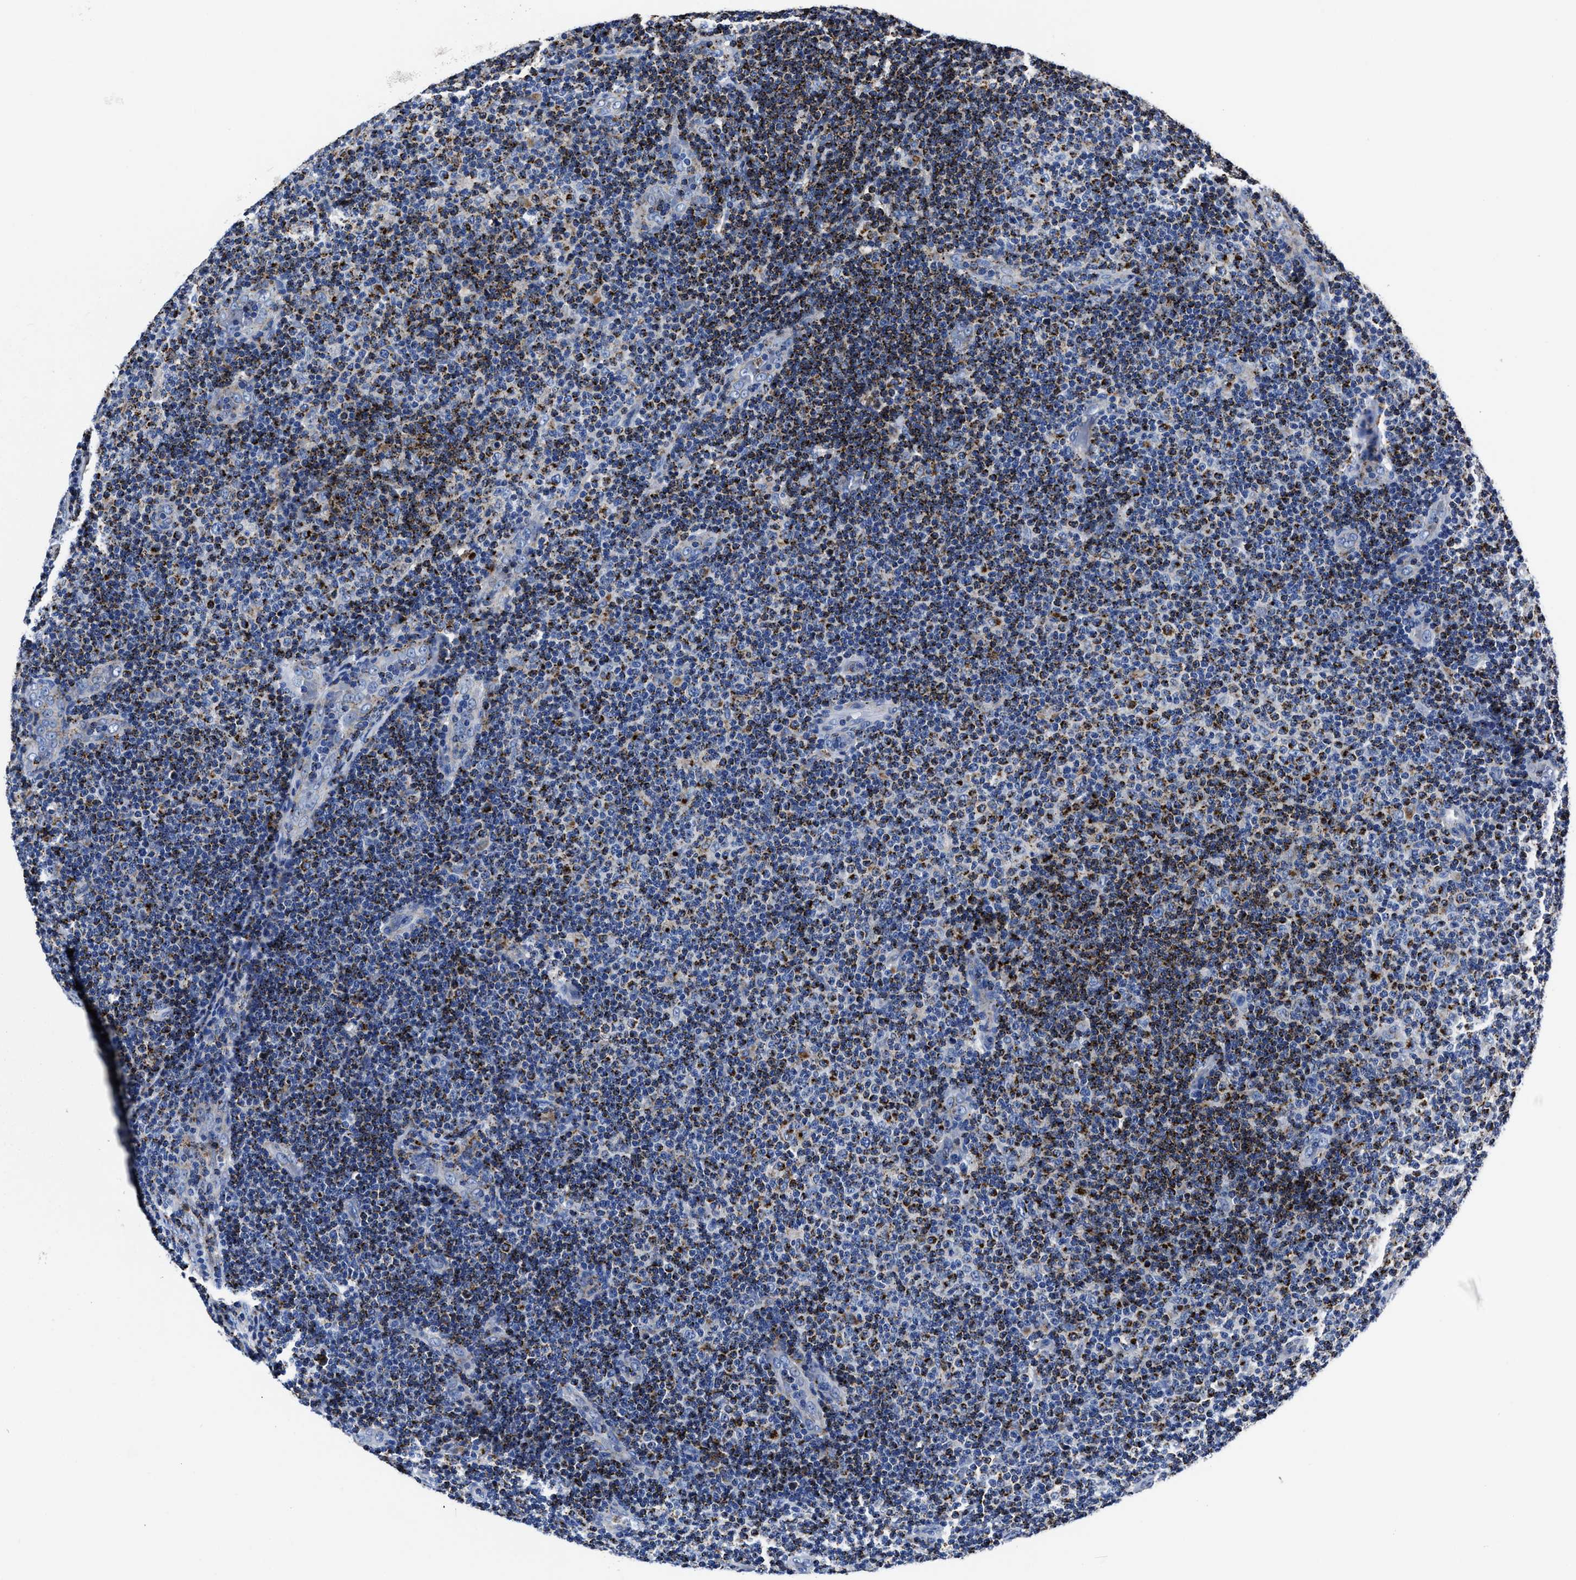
{"staining": {"intensity": "strong", "quantity": ">75%", "location": "cytoplasmic/membranous"}, "tissue": "lymphoma", "cell_type": "Tumor cells", "image_type": "cancer", "snomed": [{"axis": "morphology", "description": "Malignant lymphoma, non-Hodgkin's type, Low grade"}, {"axis": "topography", "description": "Lymph node"}], "caption": "Lymphoma stained with a brown dye shows strong cytoplasmic/membranous positive positivity in about >75% of tumor cells.", "gene": "LAMTOR4", "patient": {"sex": "male", "age": 83}}